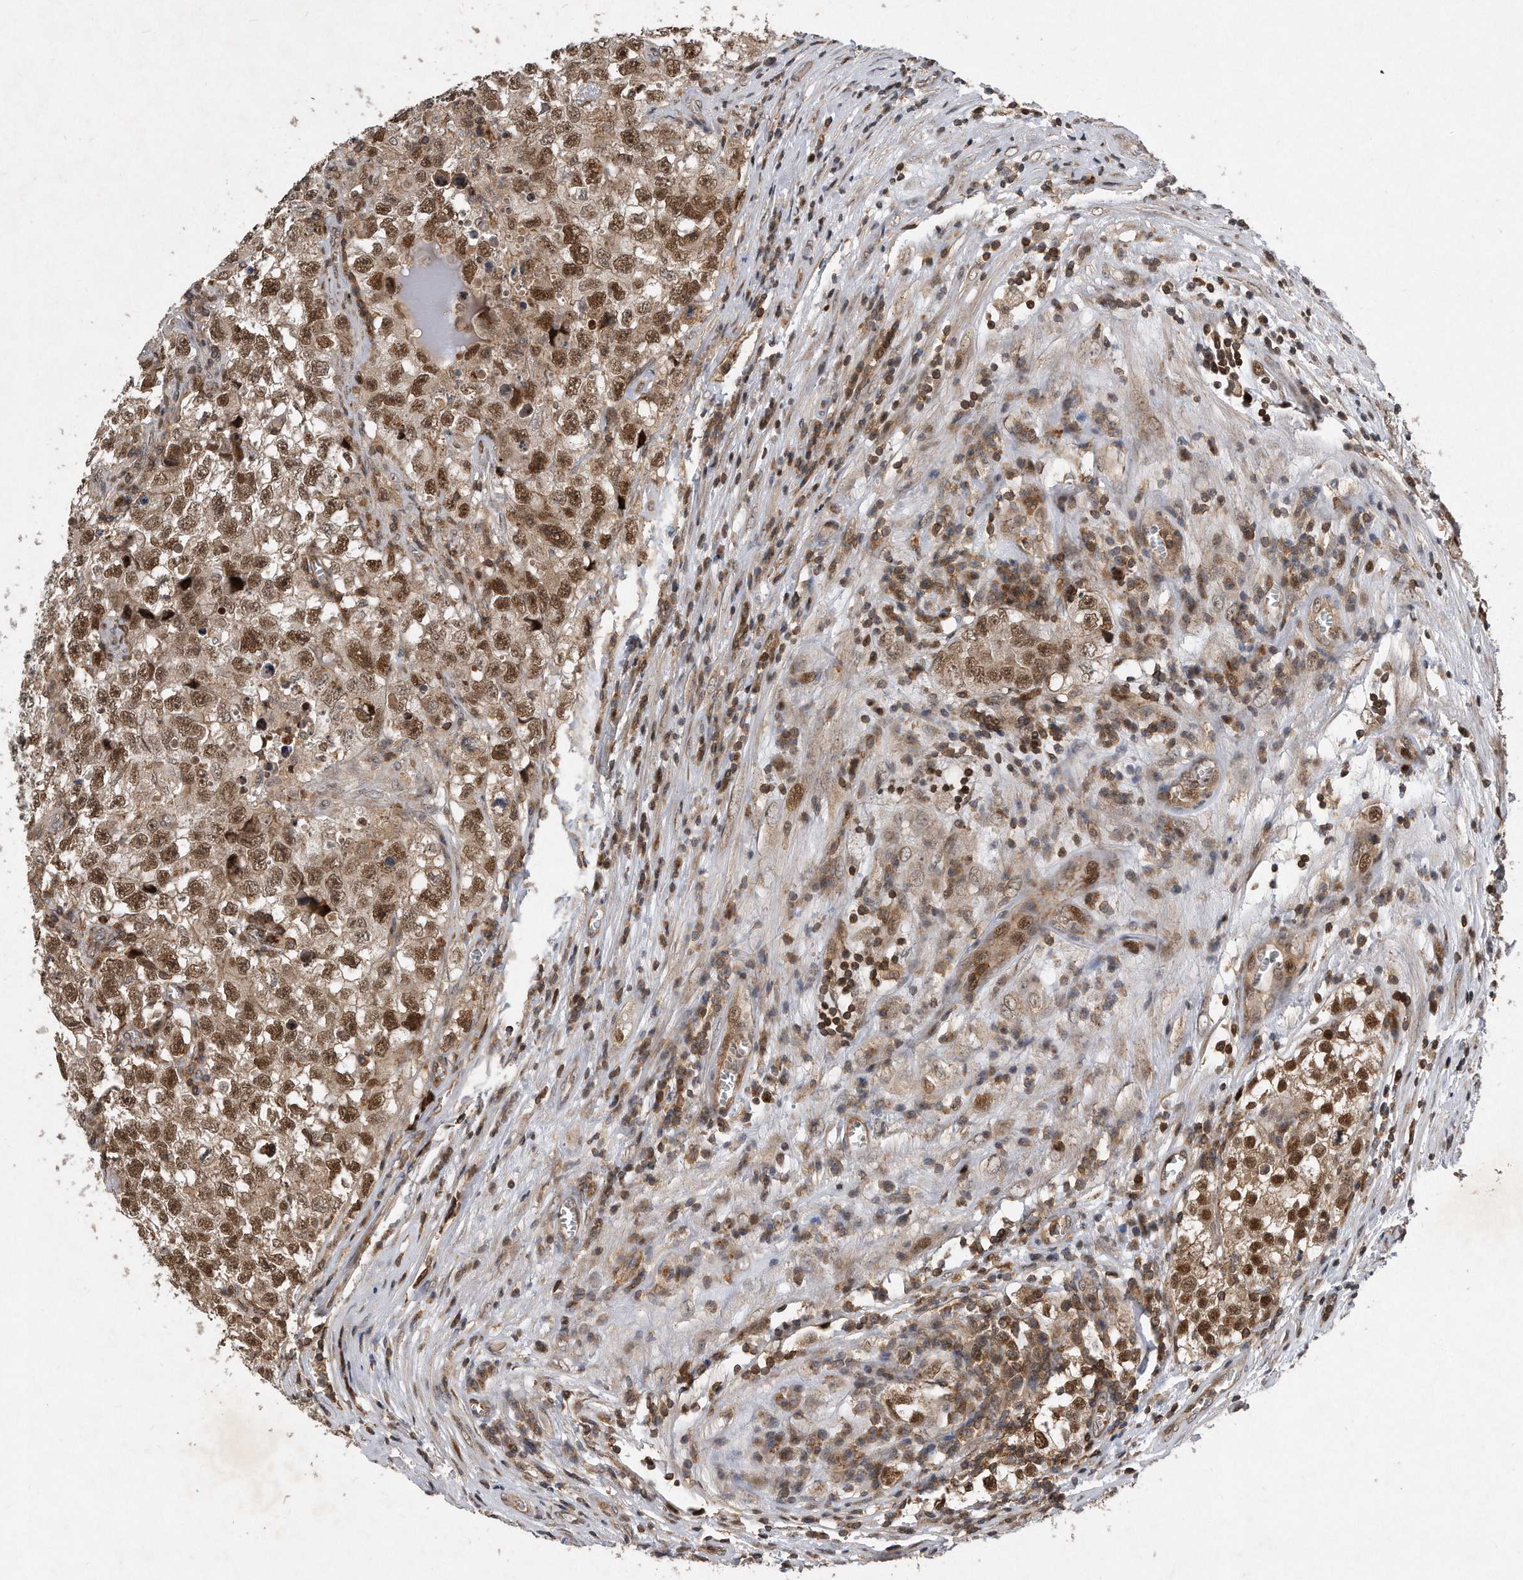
{"staining": {"intensity": "moderate", "quantity": ">75%", "location": "nuclear"}, "tissue": "testis cancer", "cell_type": "Tumor cells", "image_type": "cancer", "snomed": [{"axis": "morphology", "description": "Seminoma, NOS"}, {"axis": "morphology", "description": "Carcinoma, Embryonal, NOS"}, {"axis": "topography", "description": "Testis"}], "caption": "Tumor cells exhibit moderate nuclear positivity in about >75% of cells in embryonal carcinoma (testis). (DAB IHC, brown staining for protein, blue staining for nuclei).", "gene": "PGBD2", "patient": {"sex": "male", "age": 43}}